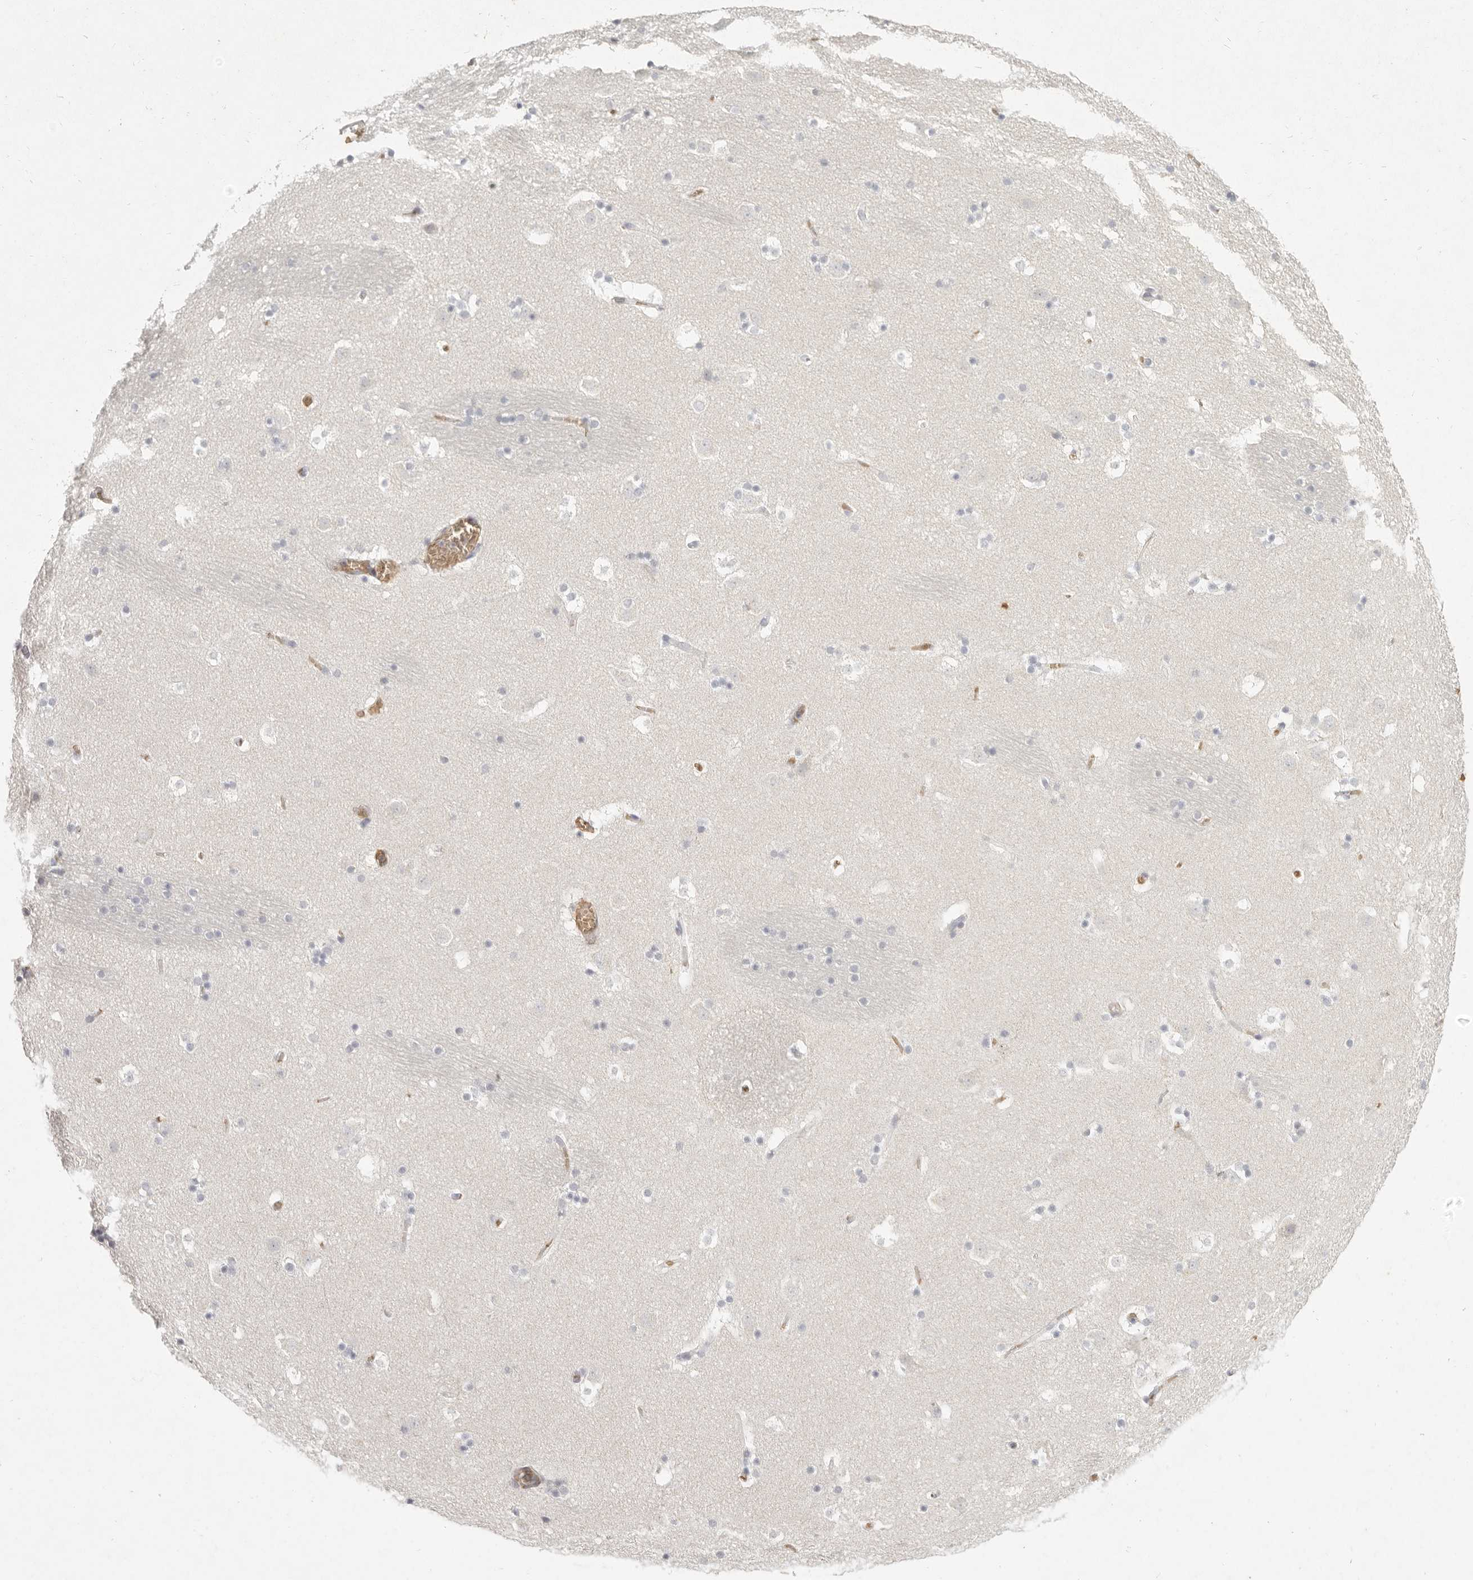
{"staining": {"intensity": "negative", "quantity": "none", "location": "none"}, "tissue": "caudate", "cell_type": "Glial cells", "image_type": "normal", "snomed": [{"axis": "morphology", "description": "Normal tissue, NOS"}, {"axis": "topography", "description": "Lateral ventricle wall"}], "caption": "The immunohistochemistry (IHC) photomicrograph has no significant positivity in glial cells of caudate. (DAB IHC, high magnification).", "gene": "NIBAN1", "patient": {"sex": "male", "age": 45}}